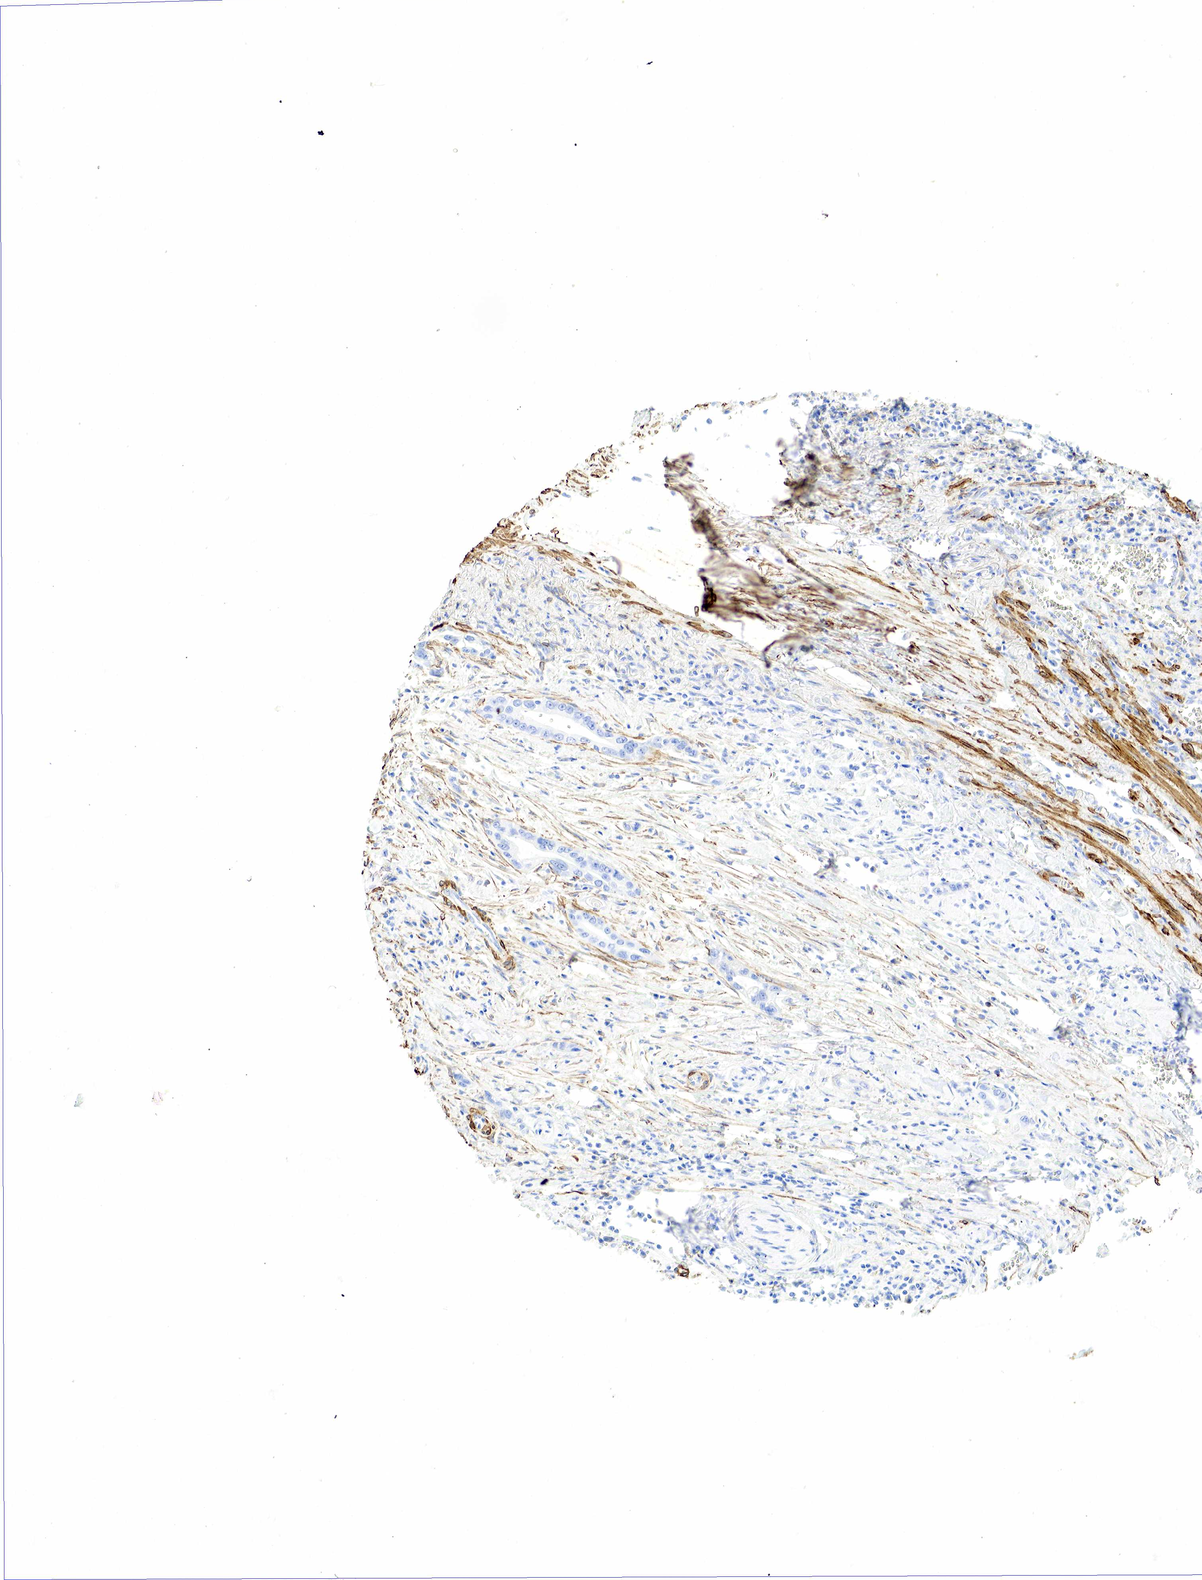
{"staining": {"intensity": "negative", "quantity": "none", "location": "none"}, "tissue": "pancreatic cancer", "cell_type": "Tumor cells", "image_type": "cancer", "snomed": [{"axis": "morphology", "description": "Adenocarcinoma, NOS"}, {"axis": "topography", "description": "Pancreas"}], "caption": "Immunohistochemical staining of pancreatic cancer (adenocarcinoma) shows no significant staining in tumor cells.", "gene": "ACTA1", "patient": {"sex": "female", "age": 64}}